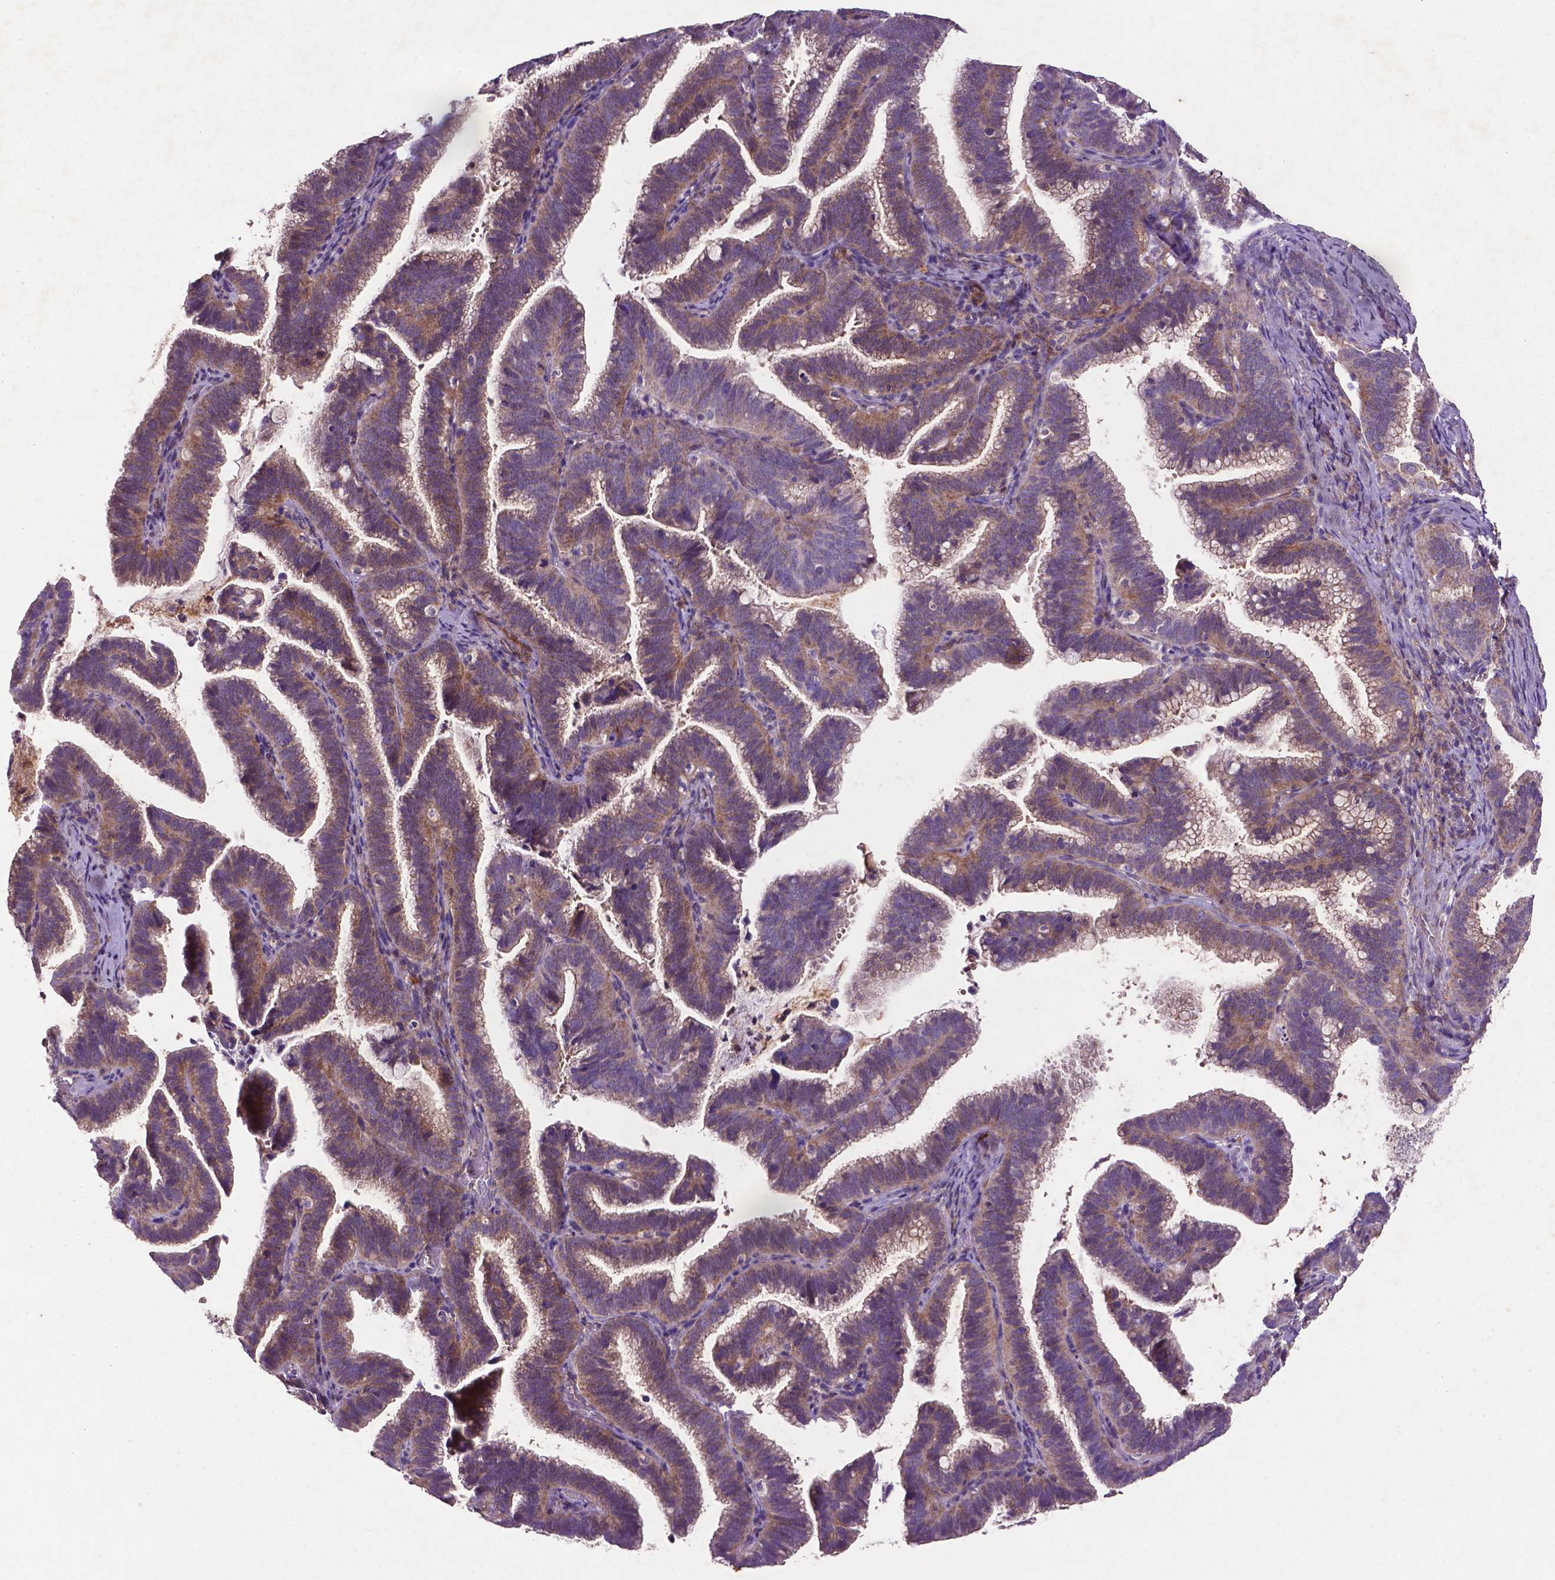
{"staining": {"intensity": "weak", "quantity": ">75%", "location": "cytoplasmic/membranous"}, "tissue": "cervical cancer", "cell_type": "Tumor cells", "image_type": "cancer", "snomed": [{"axis": "morphology", "description": "Adenocarcinoma, NOS"}, {"axis": "topography", "description": "Cervix"}], "caption": "Human adenocarcinoma (cervical) stained for a protein (brown) shows weak cytoplasmic/membranous positive staining in about >75% of tumor cells.", "gene": "RRAS", "patient": {"sex": "female", "age": 61}}